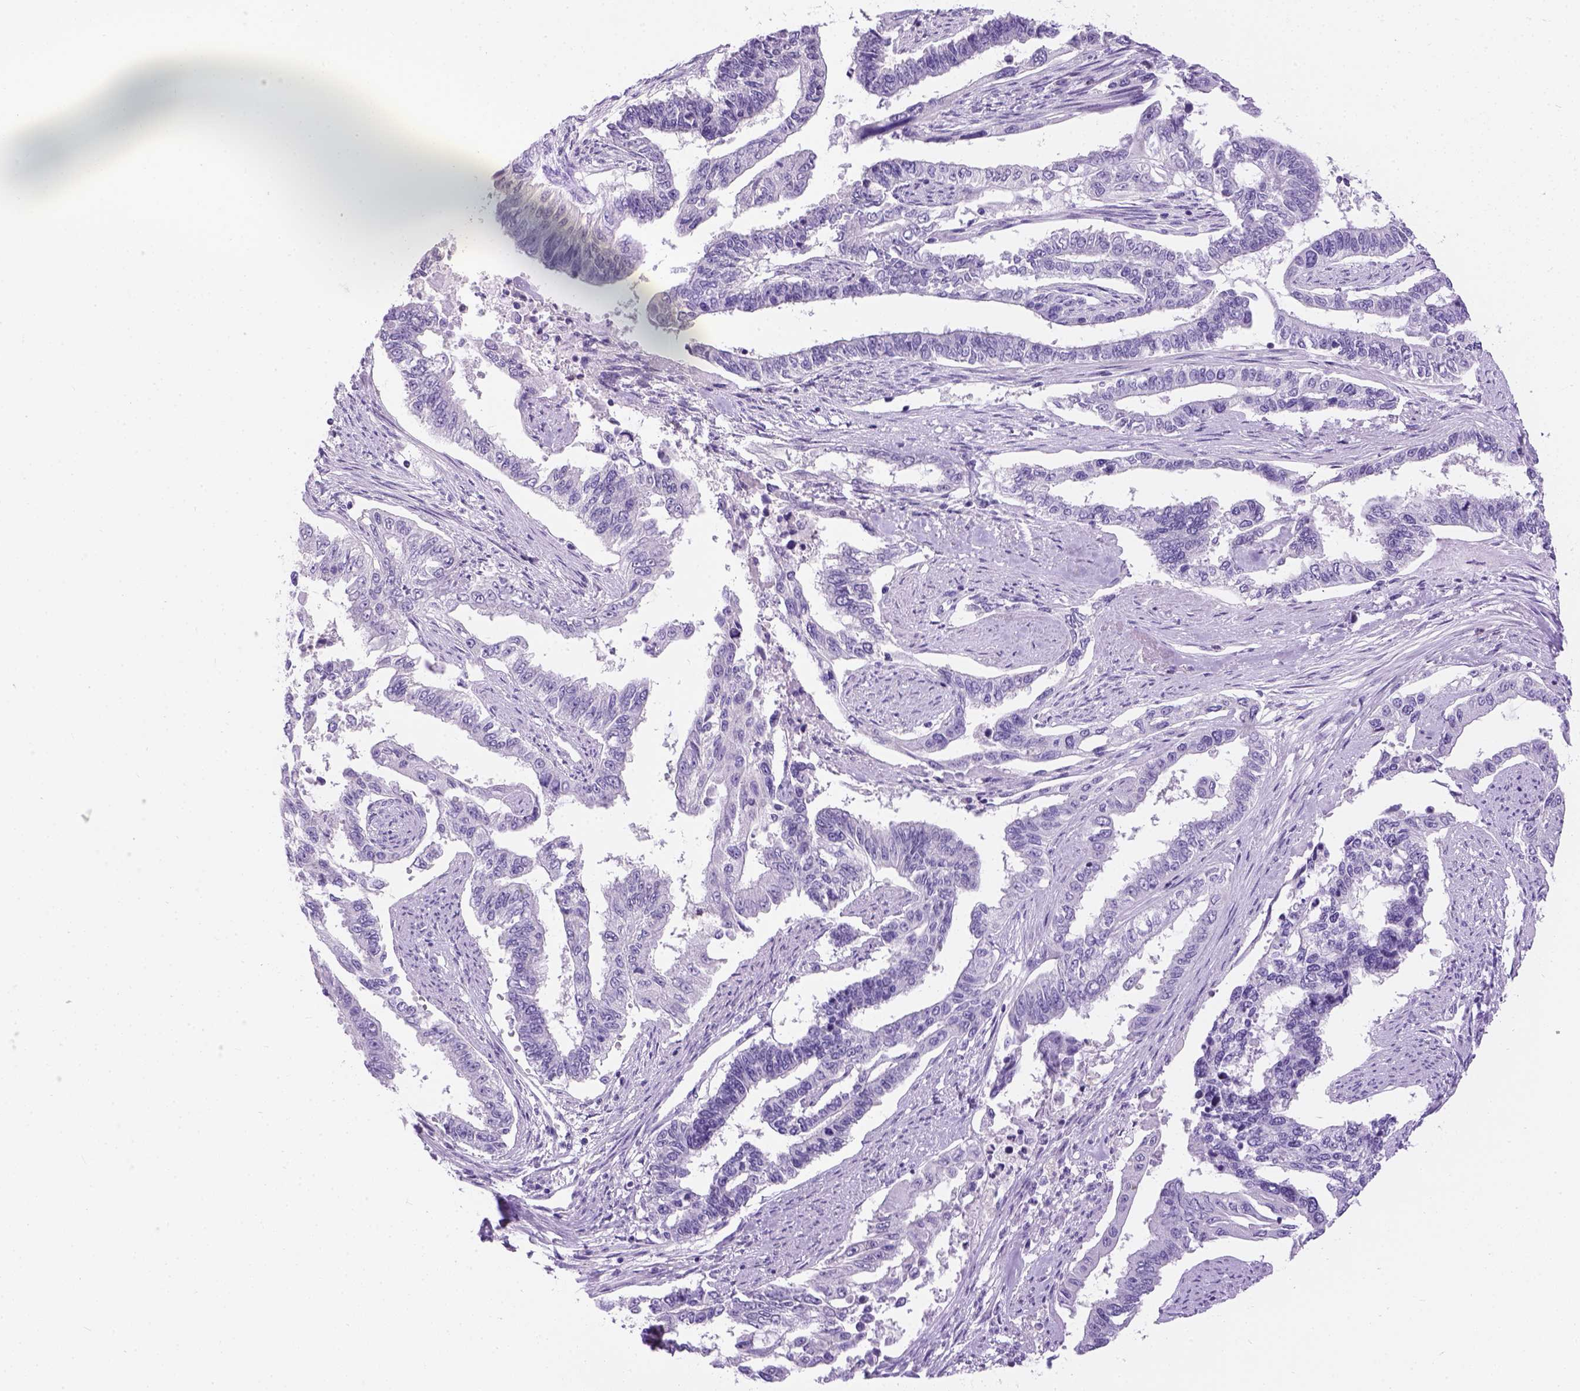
{"staining": {"intensity": "negative", "quantity": "none", "location": "none"}, "tissue": "endometrial cancer", "cell_type": "Tumor cells", "image_type": "cancer", "snomed": [{"axis": "morphology", "description": "Adenocarcinoma, NOS"}, {"axis": "topography", "description": "Uterus"}], "caption": "Immunohistochemical staining of human endometrial cancer (adenocarcinoma) exhibits no significant expression in tumor cells. The staining was performed using DAB to visualize the protein expression in brown, while the nuclei were stained in blue with hematoxylin (Magnification: 20x).", "gene": "TMEM38A", "patient": {"sex": "female", "age": 59}}